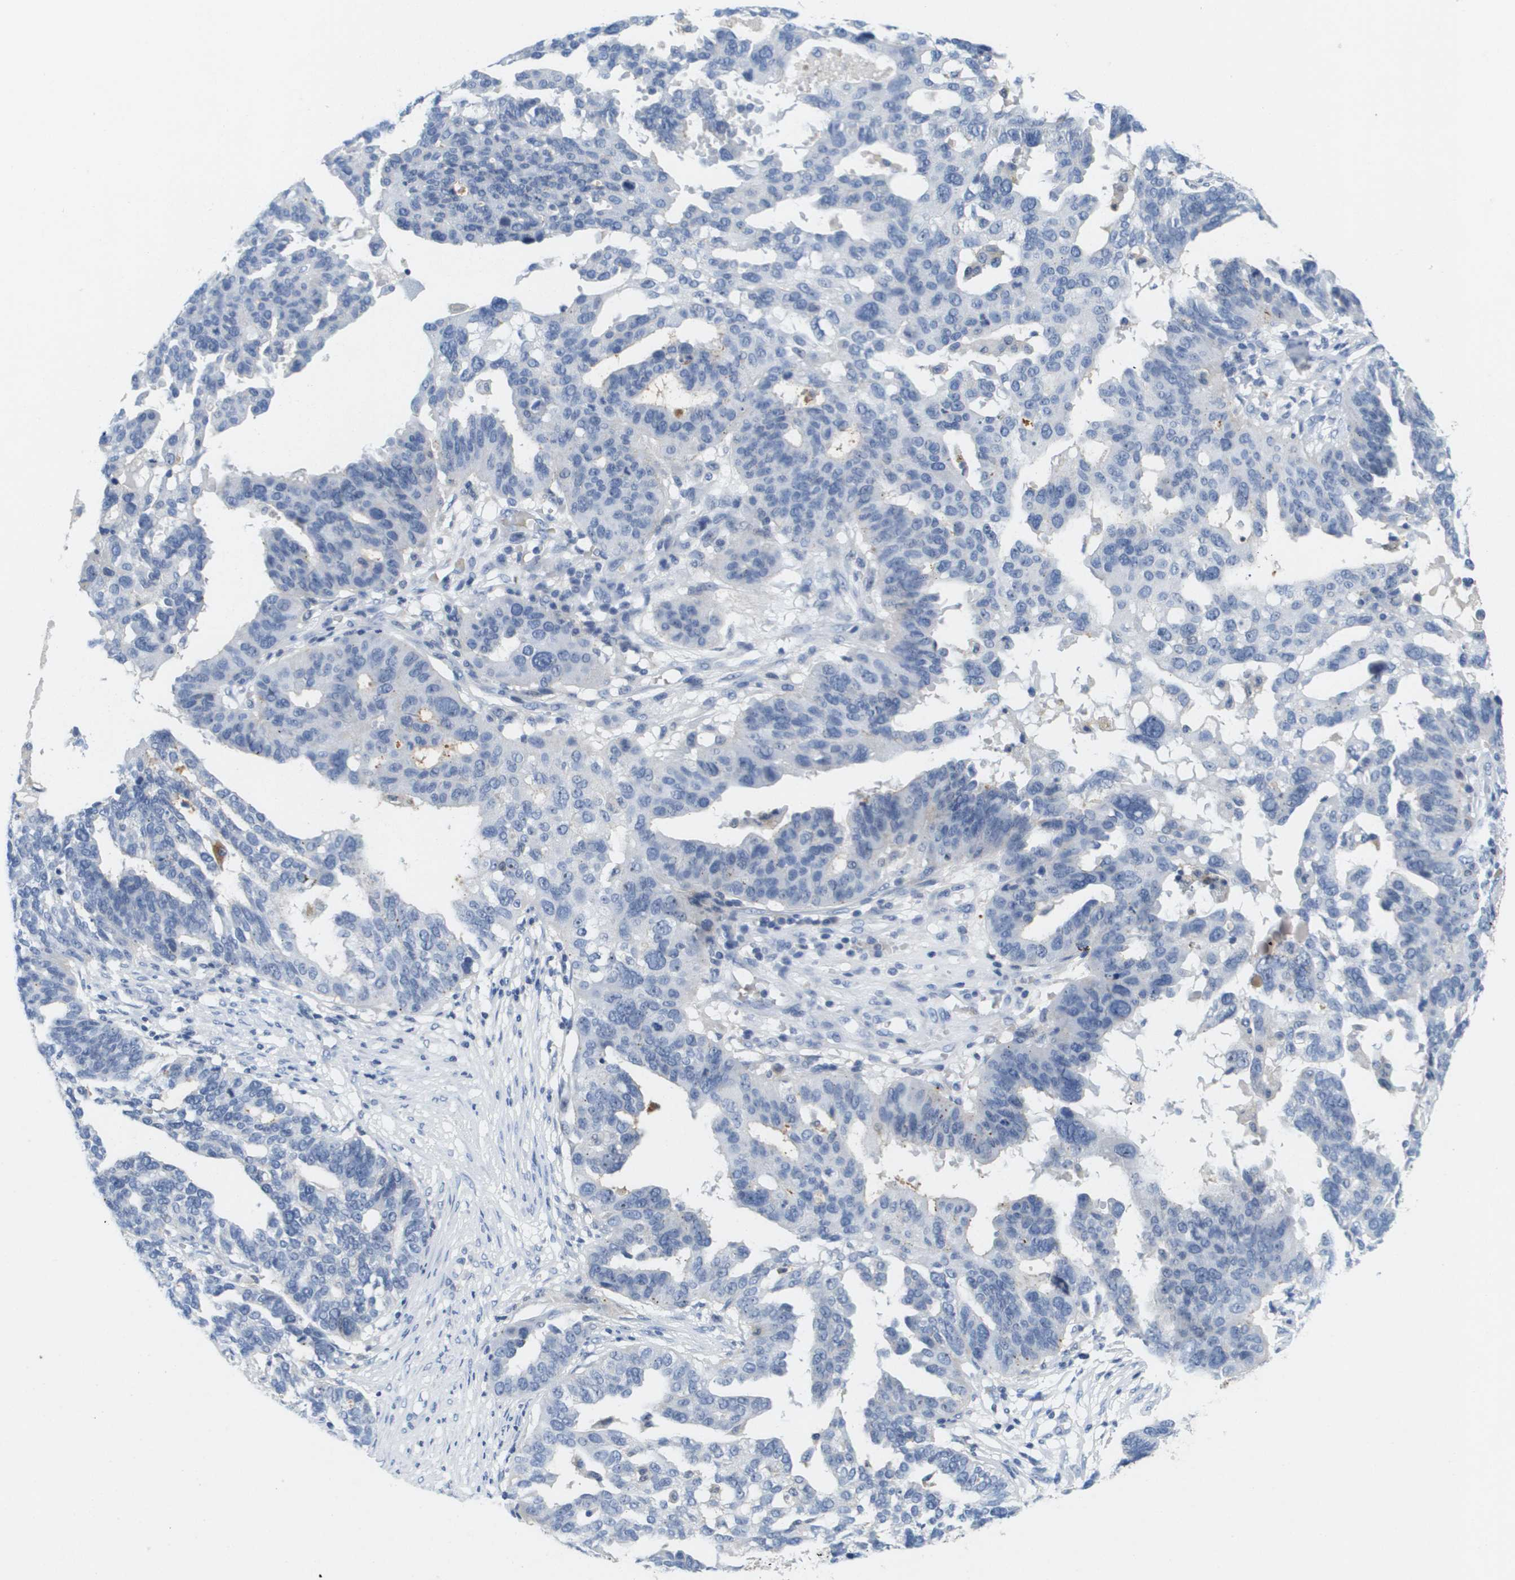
{"staining": {"intensity": "negative", "quantity": "none", "location": "none"}, "tissue": "ovarian cancer", "cell_type": "Tumor cells", "image_type": "cancer", "snomed": [{"axis": "morphology", "description": "Cystadenocarcinoma, serous, NOS"}, {"axis": "topography", "description": "Ovary"}], "caption": "The photomicrograph displays no staining of tumor cells in serous cystadenocarcinoma (ovarian).", "gene": "LIPG", "patient": {"sex": "female", "age": 59}}